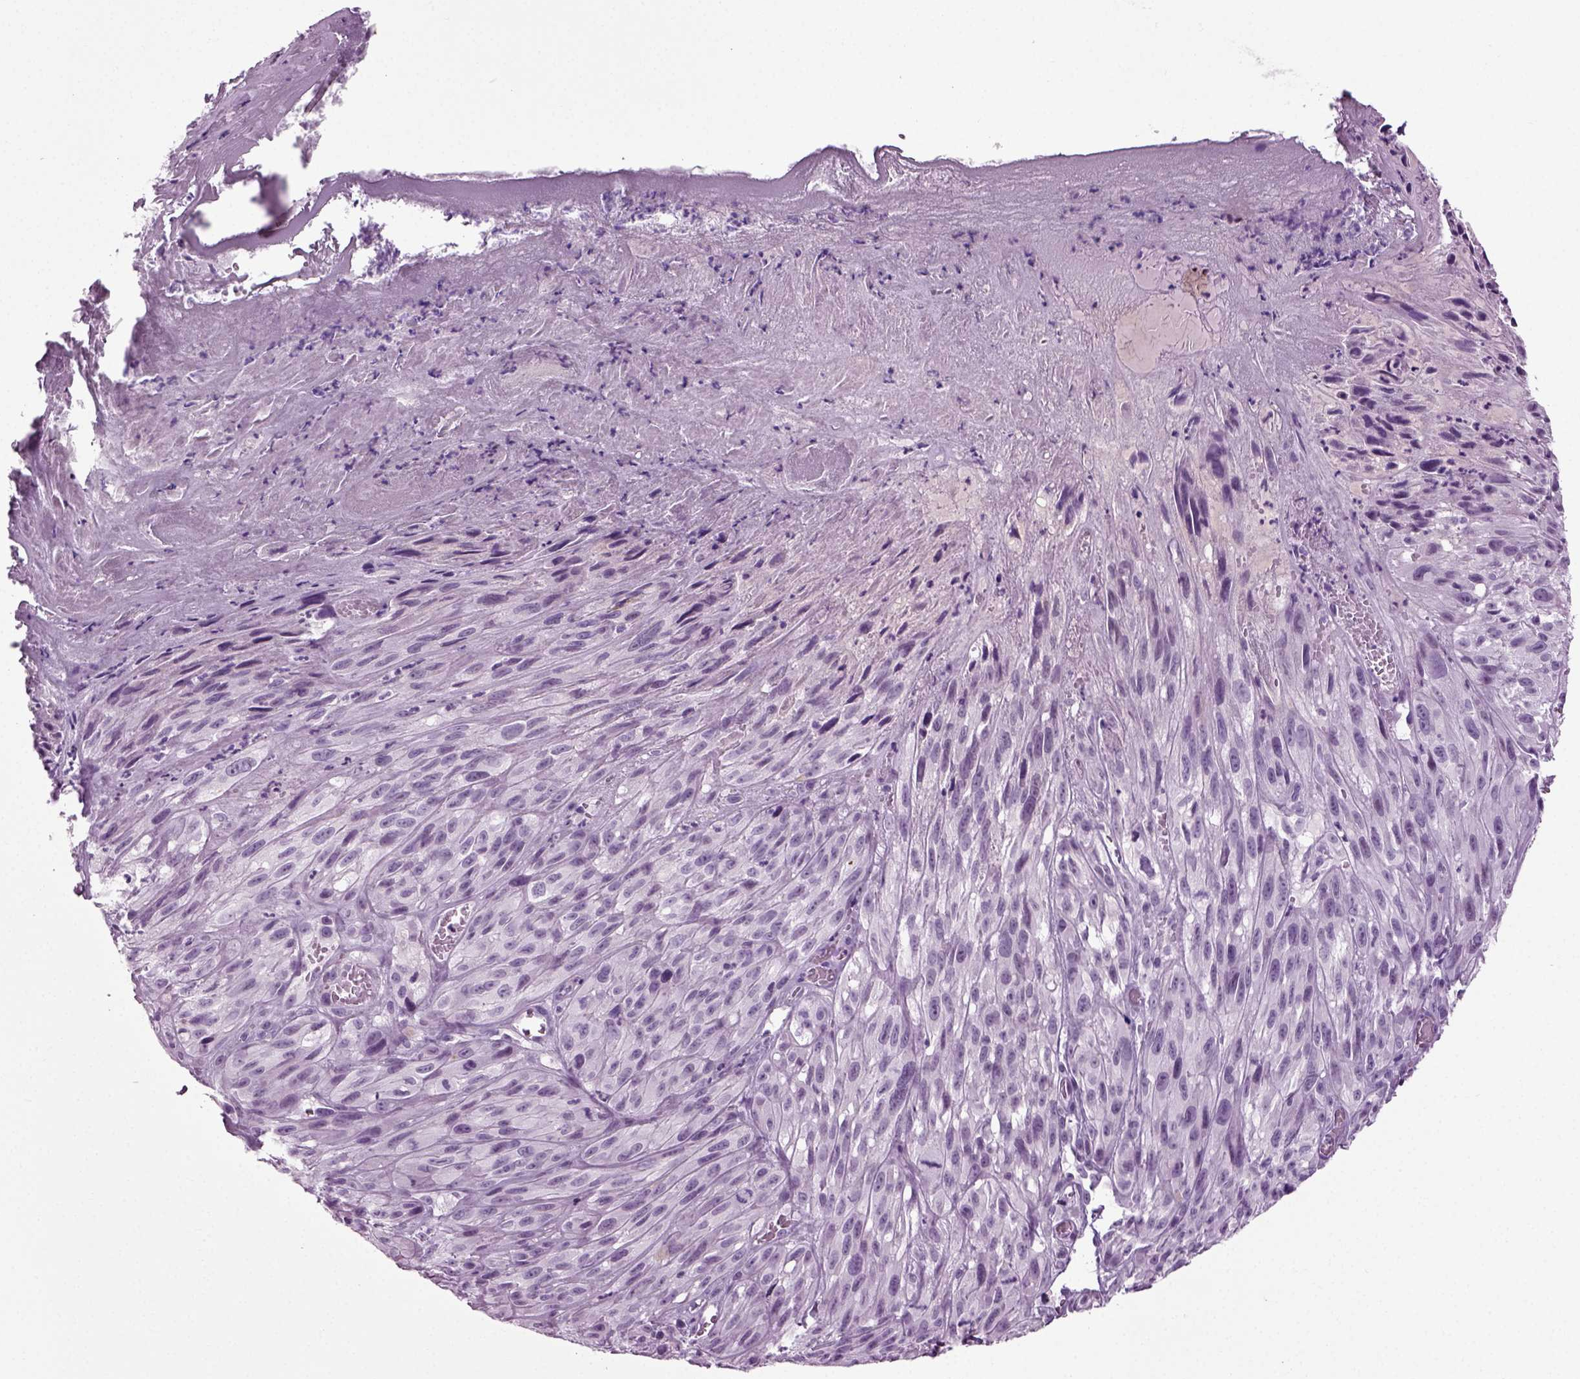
{"staining": {"intensity": "negative", "quantity": "none", "location": "none"}, "tissue": "melanoma", "cell_type": "Tumor cells", "image_type": "cancer", "snomed": [{"axis": "morphology", "description": "Malignant melanoma, NOS"}, {"axis": "topography", "description": "Skin"}], "caption": "A photomicrograph of human melanoma is negative for staining in tumor cells.", "gene": "PRLH", "patient": {"sex": "male", "age": 51}}